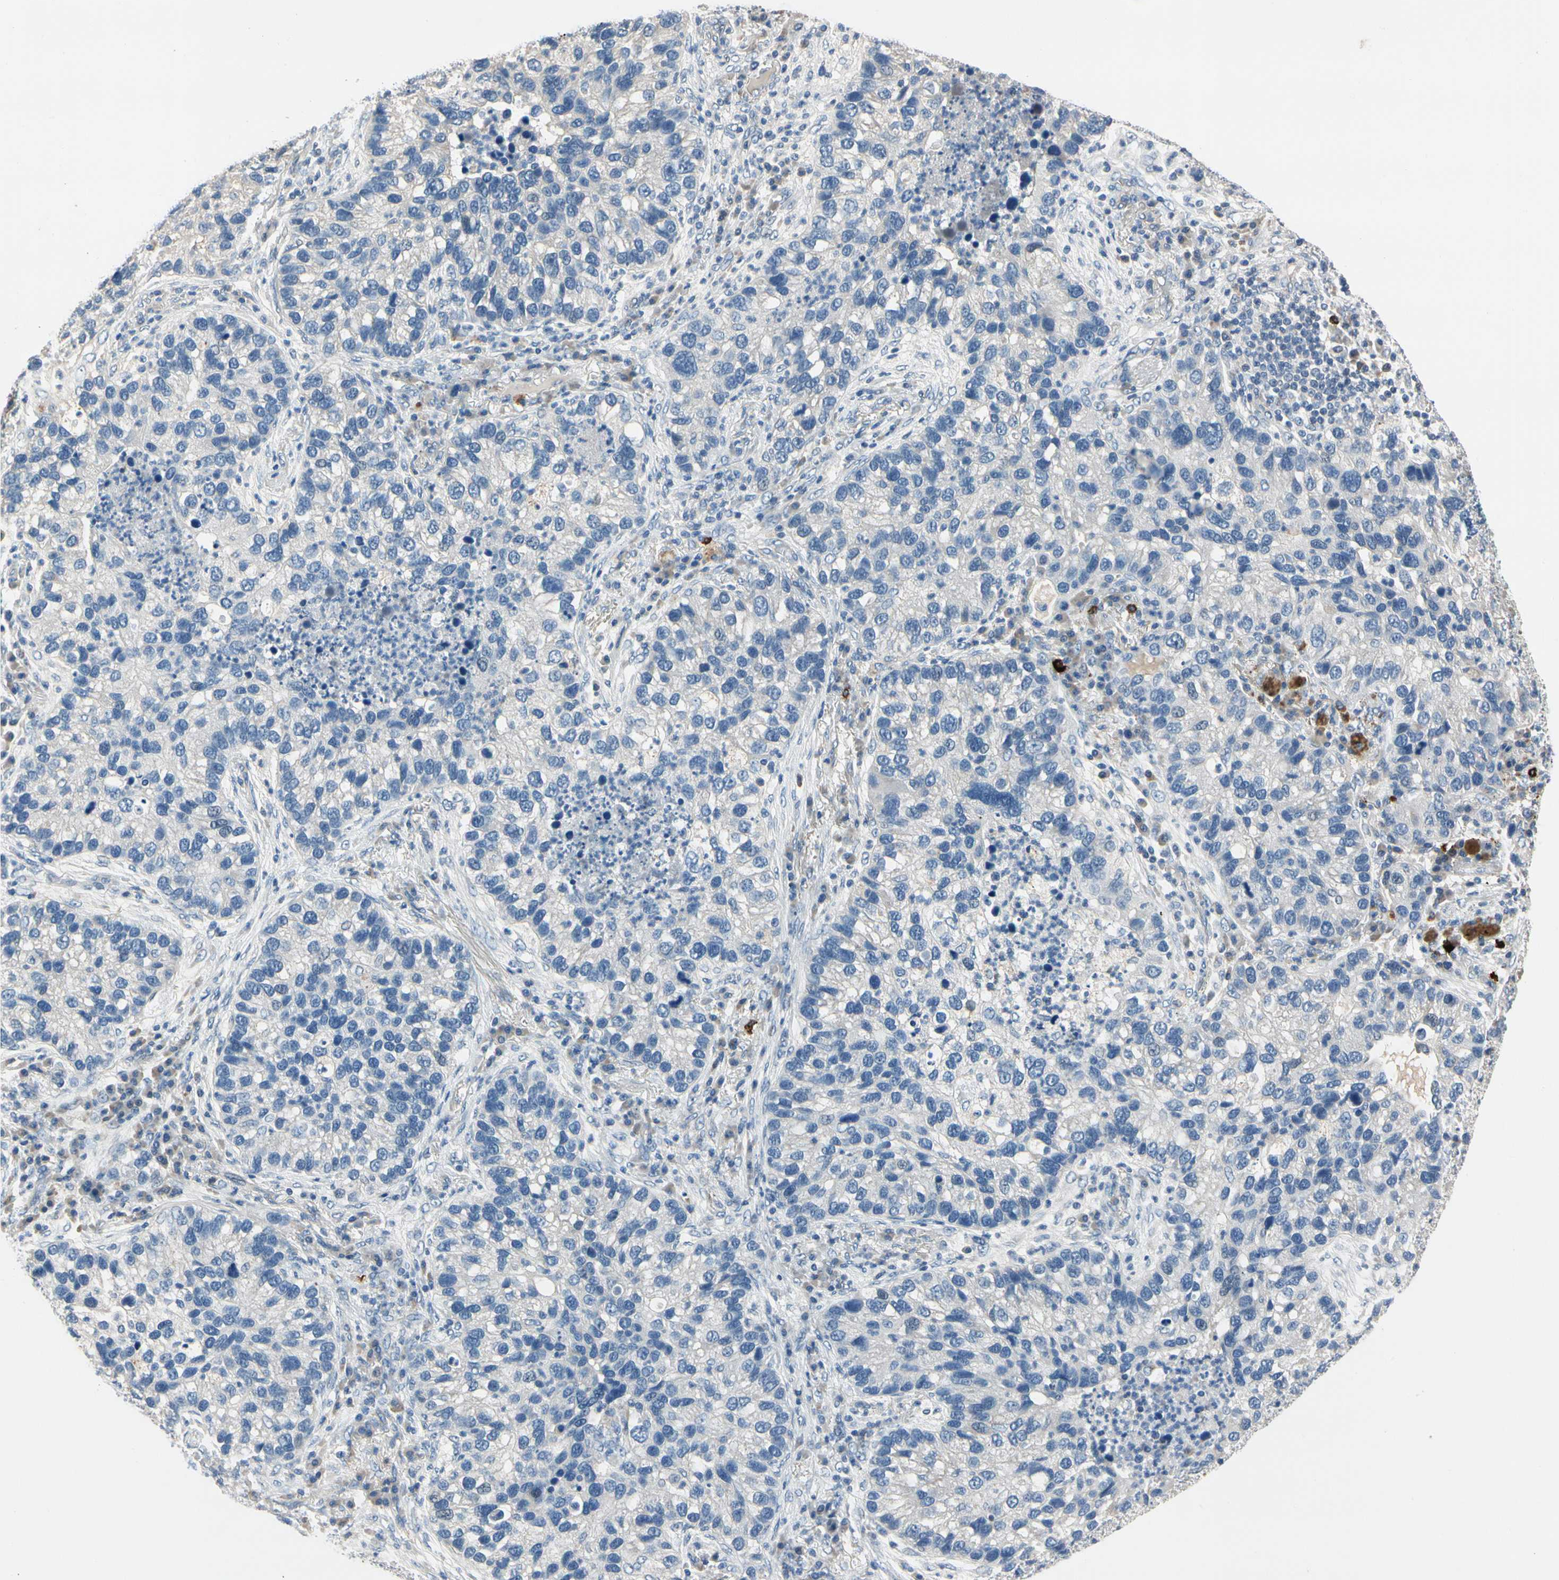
{"staining": {"intensity": "negative", "quantity": "none", "location": "none"}, "tissue": "lung cancer", "cell_type": "Tumor cells", "image_type": "cancer", "snomed": [{"axis": "morphology", "description": "Normal tissue, NOS"}, {"axis": "morphology", "description": "Adenocarcinoma, NOS"}, {"axis": "topography", "description": "Bronchus"}, {"axis": "topography", "description": "Lung"}], "caption": "Micrograph shows no significant protein positivity in tumor cells of lung cancer.", "gene": "CPA3", "patient": {"sex": "male", "age": 54}}